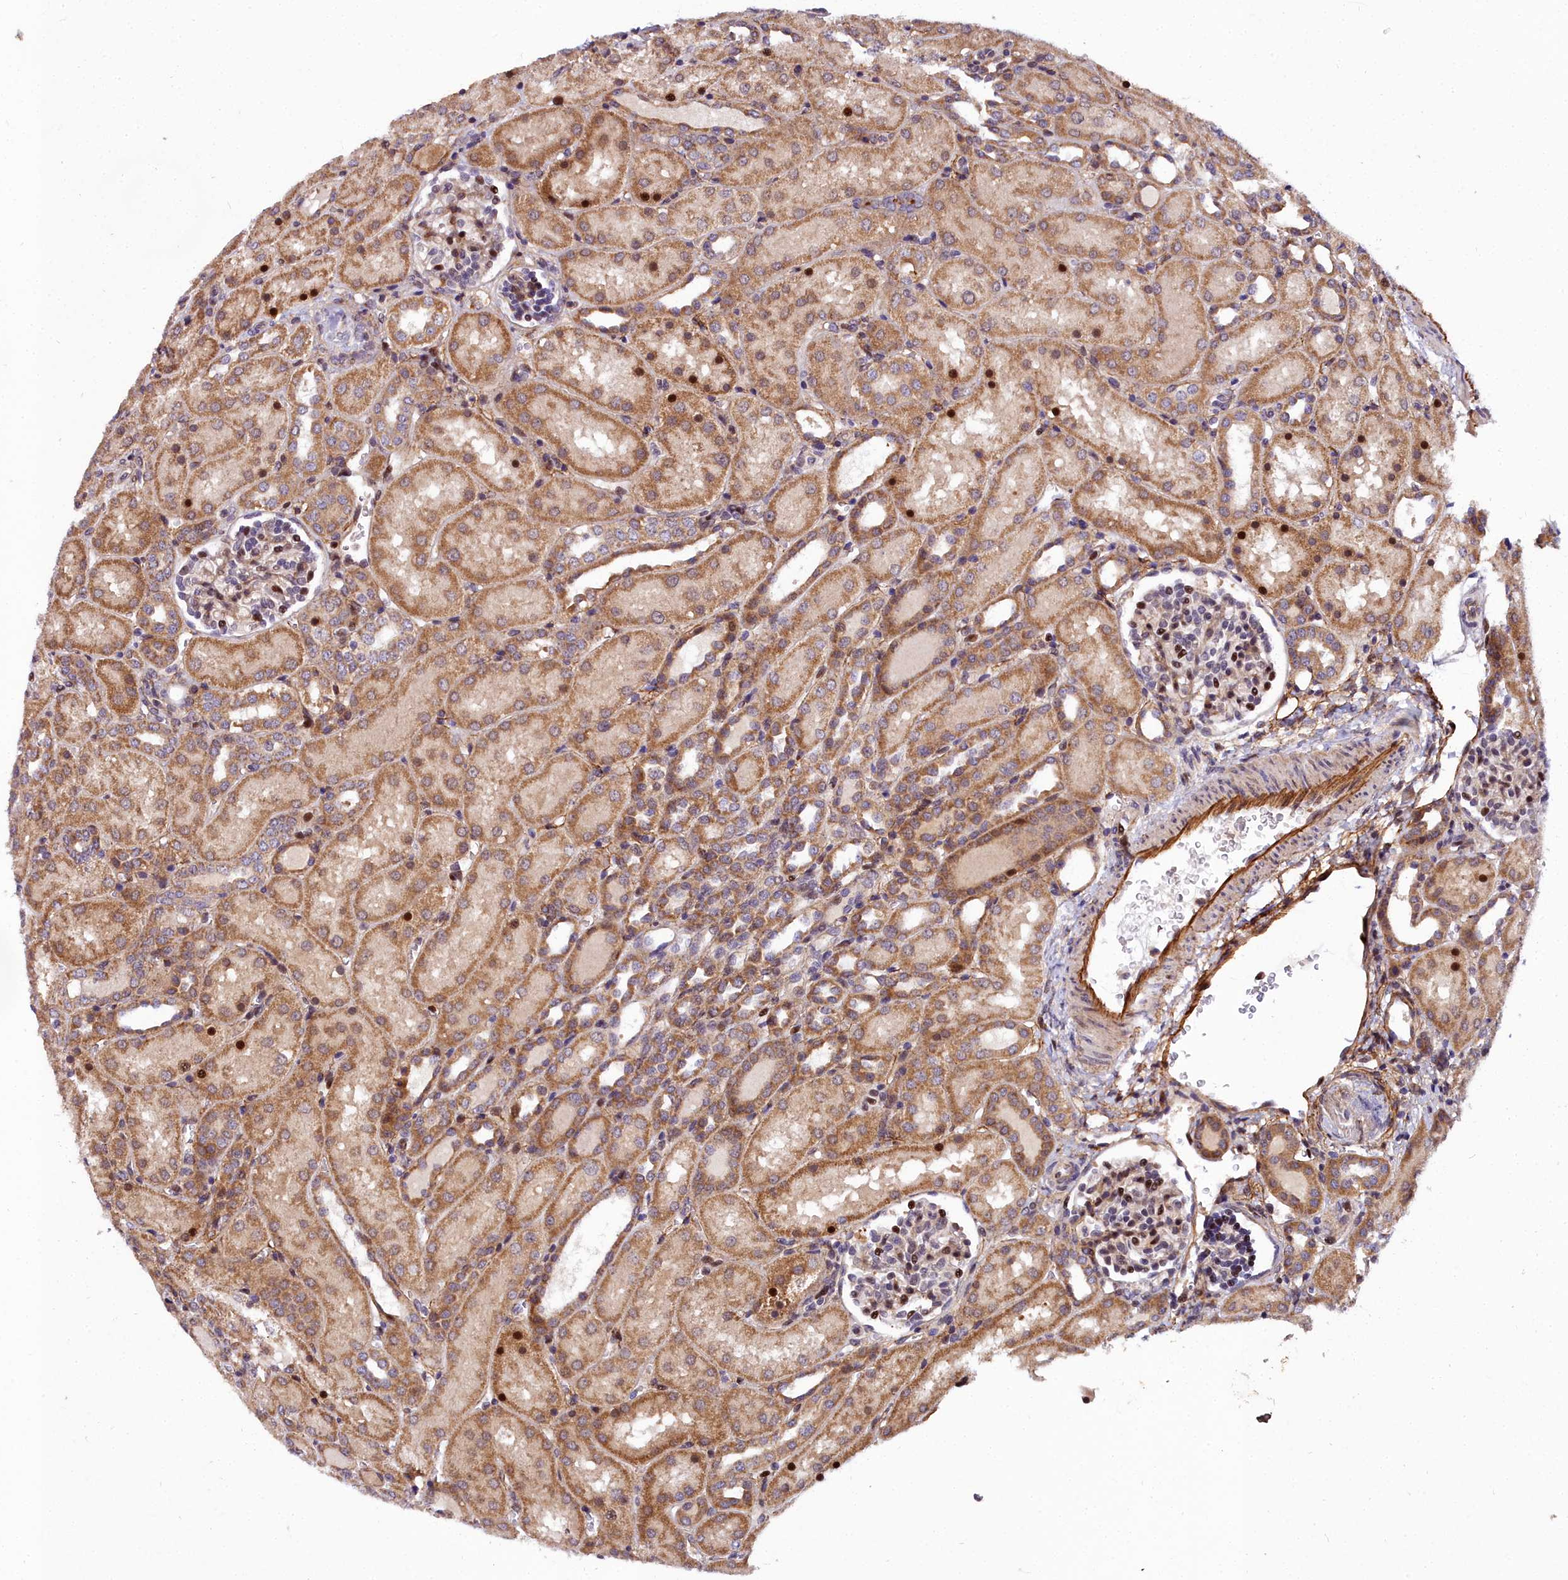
{"staining": {"intensity": "moderate", "quantity": "25%-75%", "location": "nuclear"}, "tissue": "kidney", "cell_type": "Cells in glomeruli", "image_type": "normal", "snomed": [{"axis": "morphology", "description": "Normal tissue, NOS"}, {"axis": "topography", "description": "Kidney"}], "caption": "Kidney stained with a brown dye shows moderate nuclear positive expression in approximately 25%-75% of cells in glomeruli.", "gene": "MRPS11", "patient": {"sex": "male", "age": 1}}